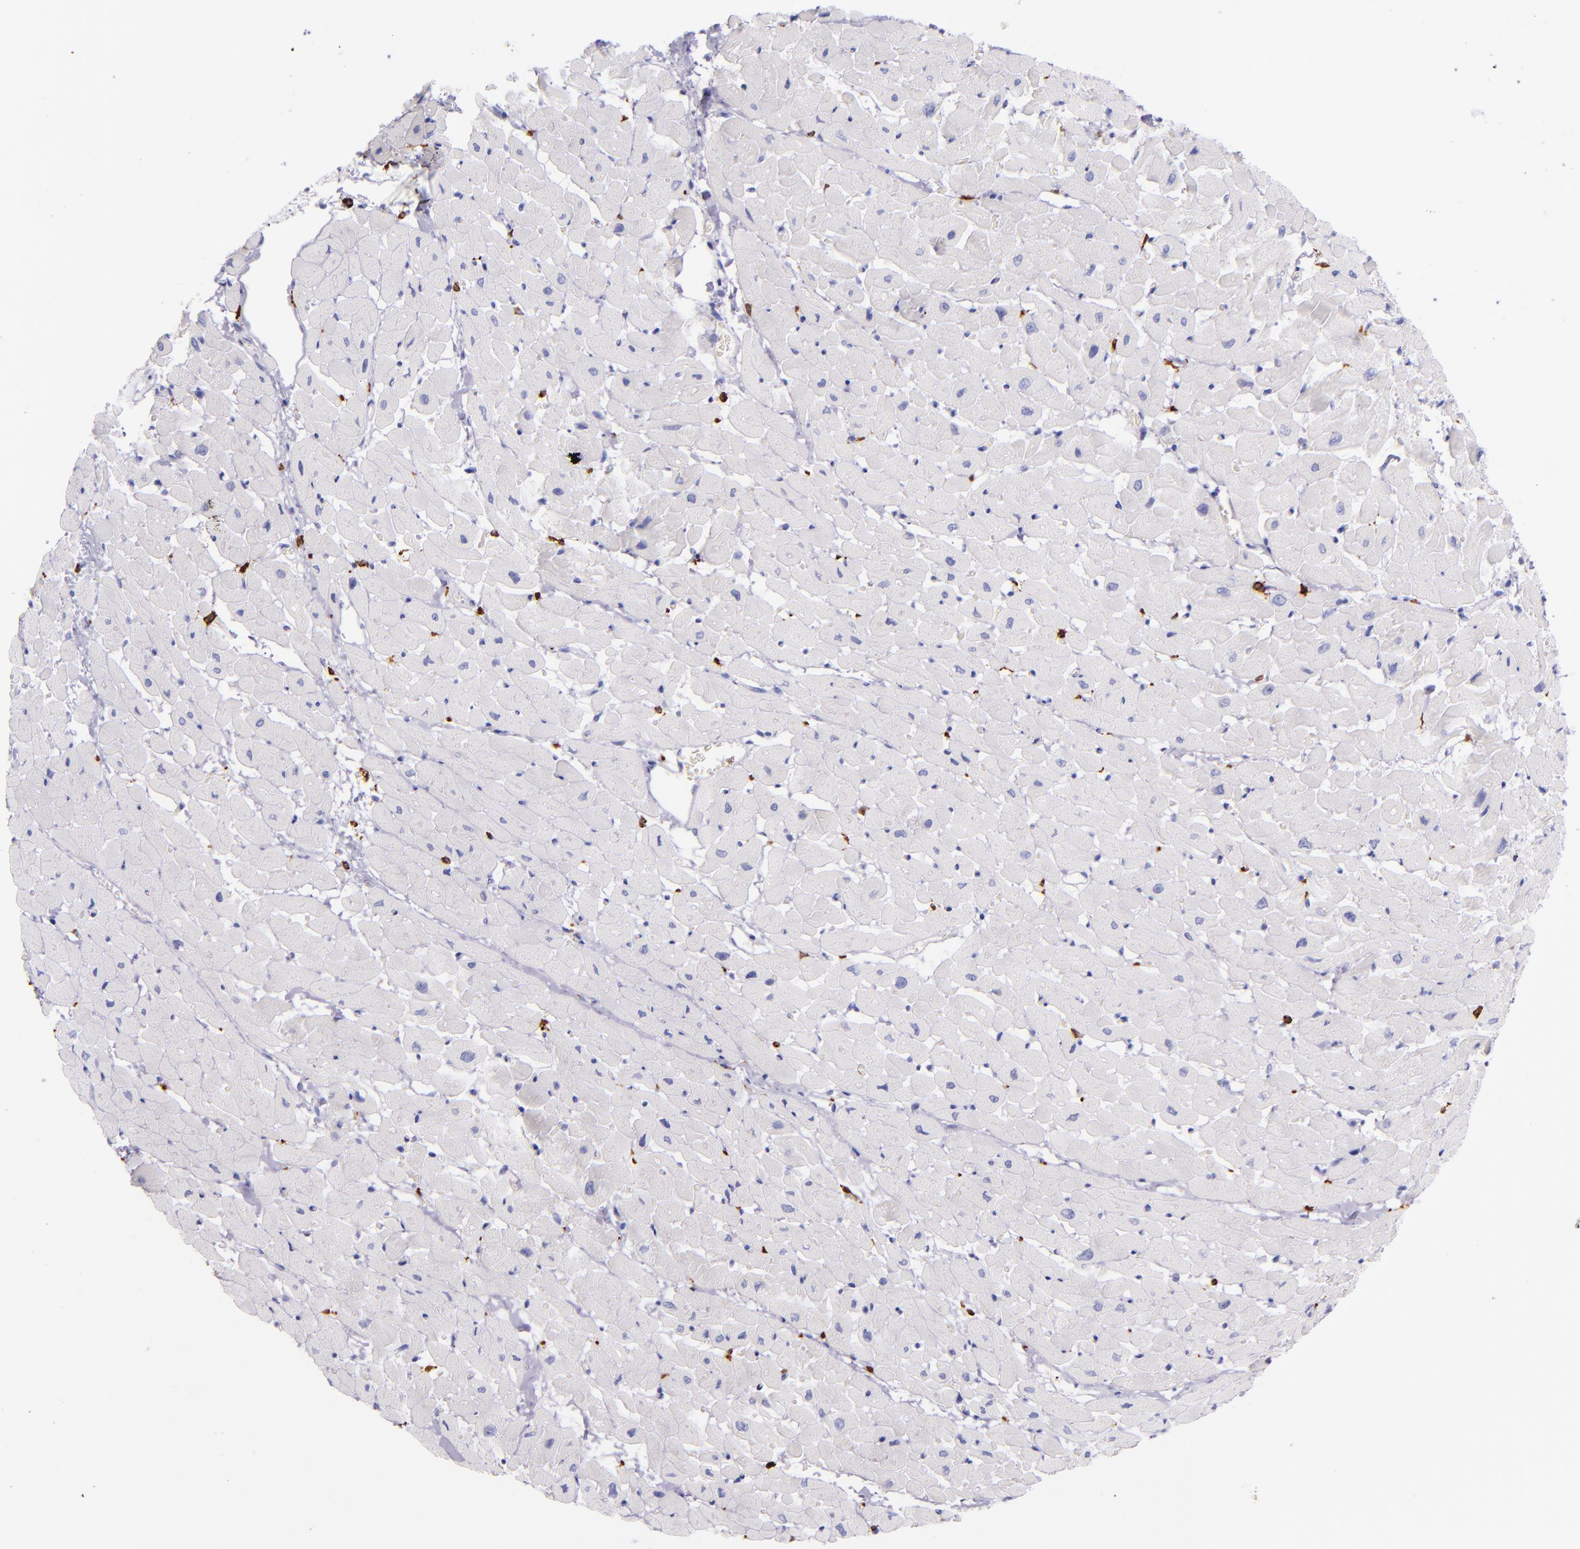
{"staining": {"intensity": "negative", "quantity": "none", "location": "none"}, "tissue": "heart muscle", "cell_type": "Cardiomyocytes", "image_type": "normal", "snomed": [{"axis": "morphology", "description": "Normal tissue, NOS"}, {"axis": "topography", "description": "Heart"}], "caption": "DAB immunohistochemical staining of normal heart muscle exhibits no significant expression in cardiomyocytes. (DAB IHC with hematoxylin counter stain).", "gene": "CD163", "patient": {"sex": "male", "age": 45}}